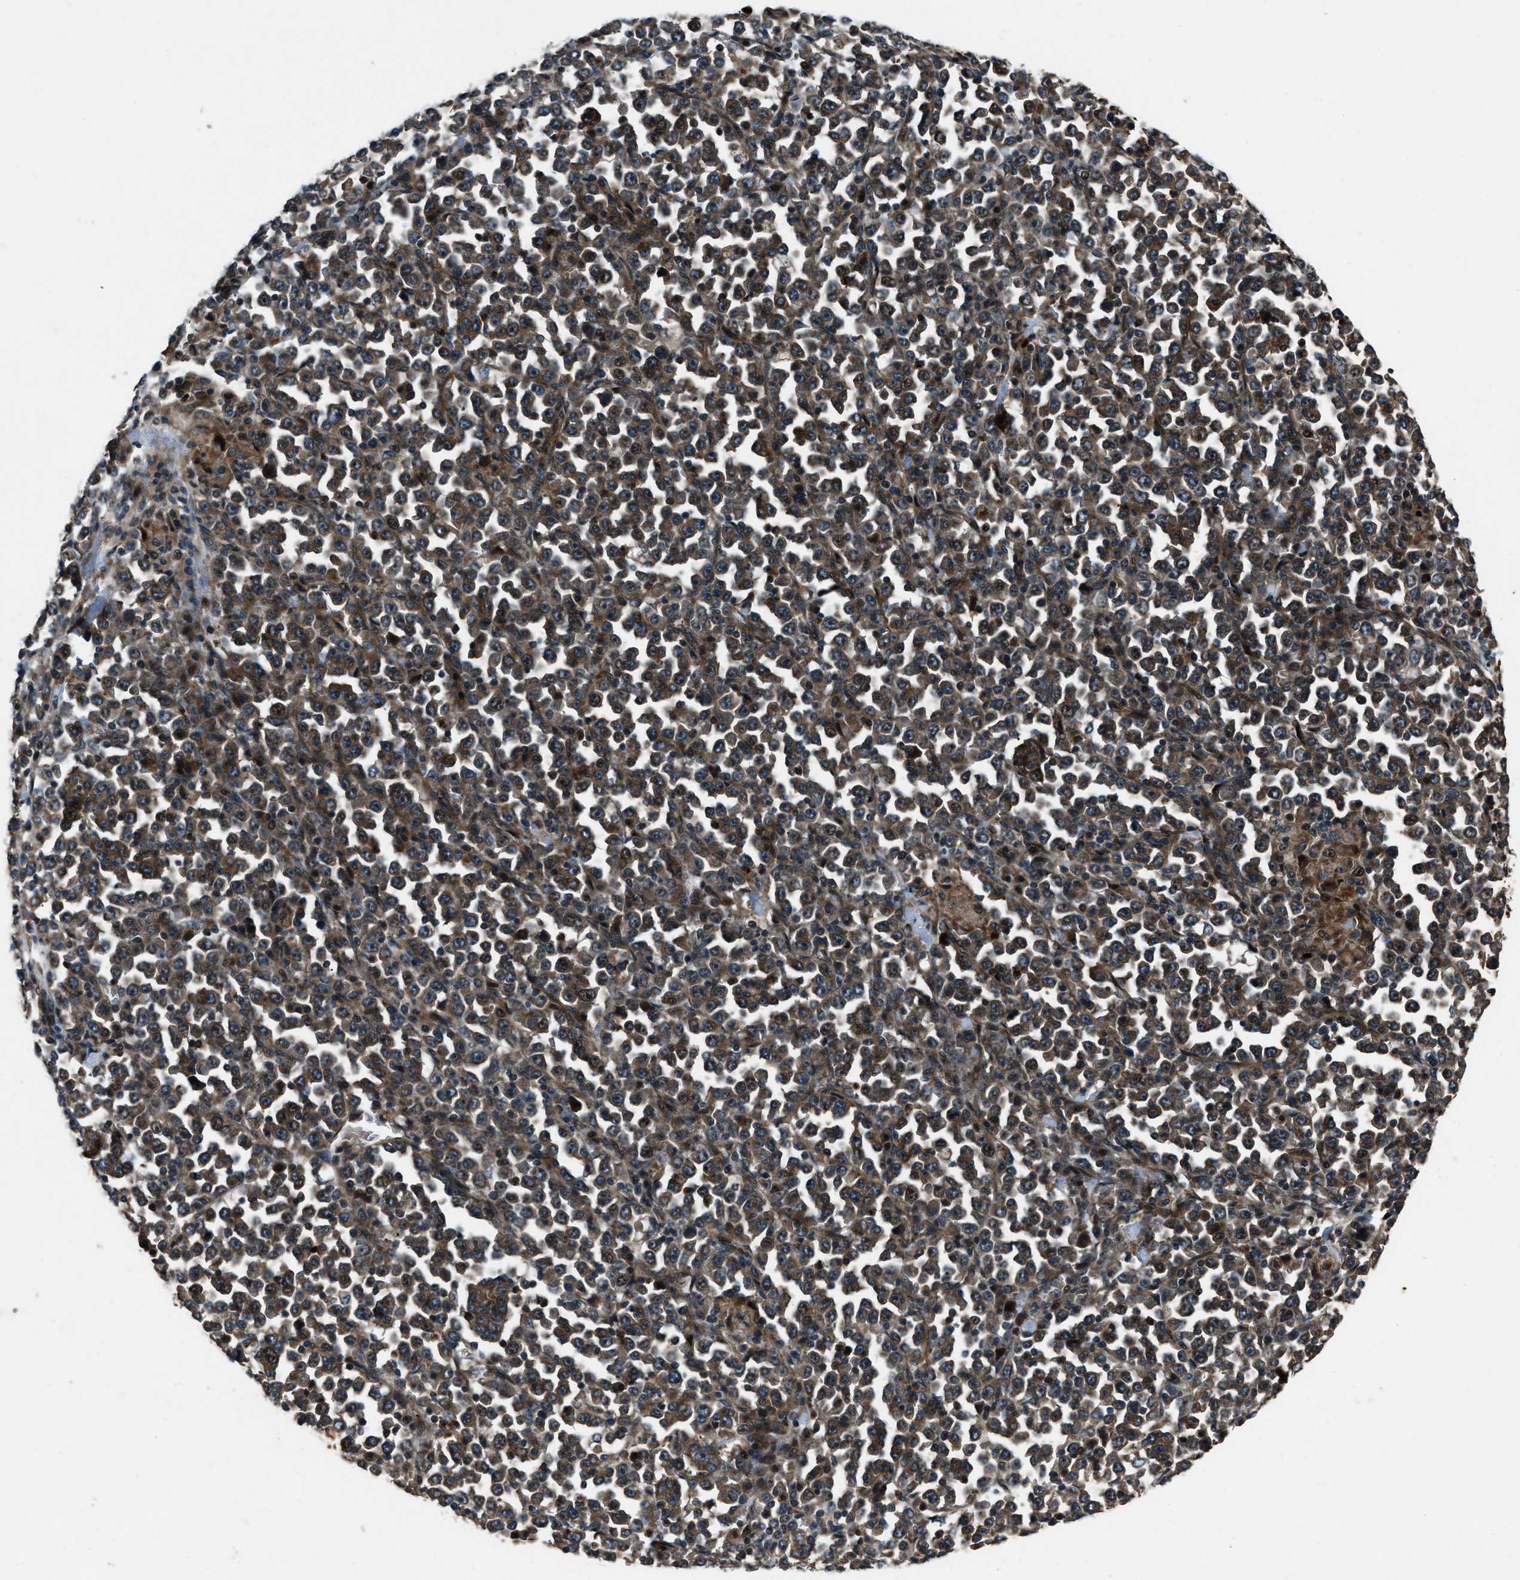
{"staining": {"intensity": "moderate", "quantity": ">75%", "location": "cytoplasmic/membranous,nuclear"}, "tissue": "stomach cancer", "cell_type": "Tumor cells", "image_type": "cancer", "snomed": [{"axis": "morphology", "description": "Normal tissue, NOS"}, {"axis": "morphology", "description": "Adenocarcinoma, NOS"}, {"axis": "topography", "description": "Stomach, upper"}, {"axis": "topography", "description": "Stomach"}], "caption": "Immunohistochemical staining of human stomach adenocarcinoma displays moderate cytoplasmic/membranous and nuclear protein expression in about >75% of tumor cells.", "gene": "IRAK4", "patient": {"sex": "male", "age": 59}}